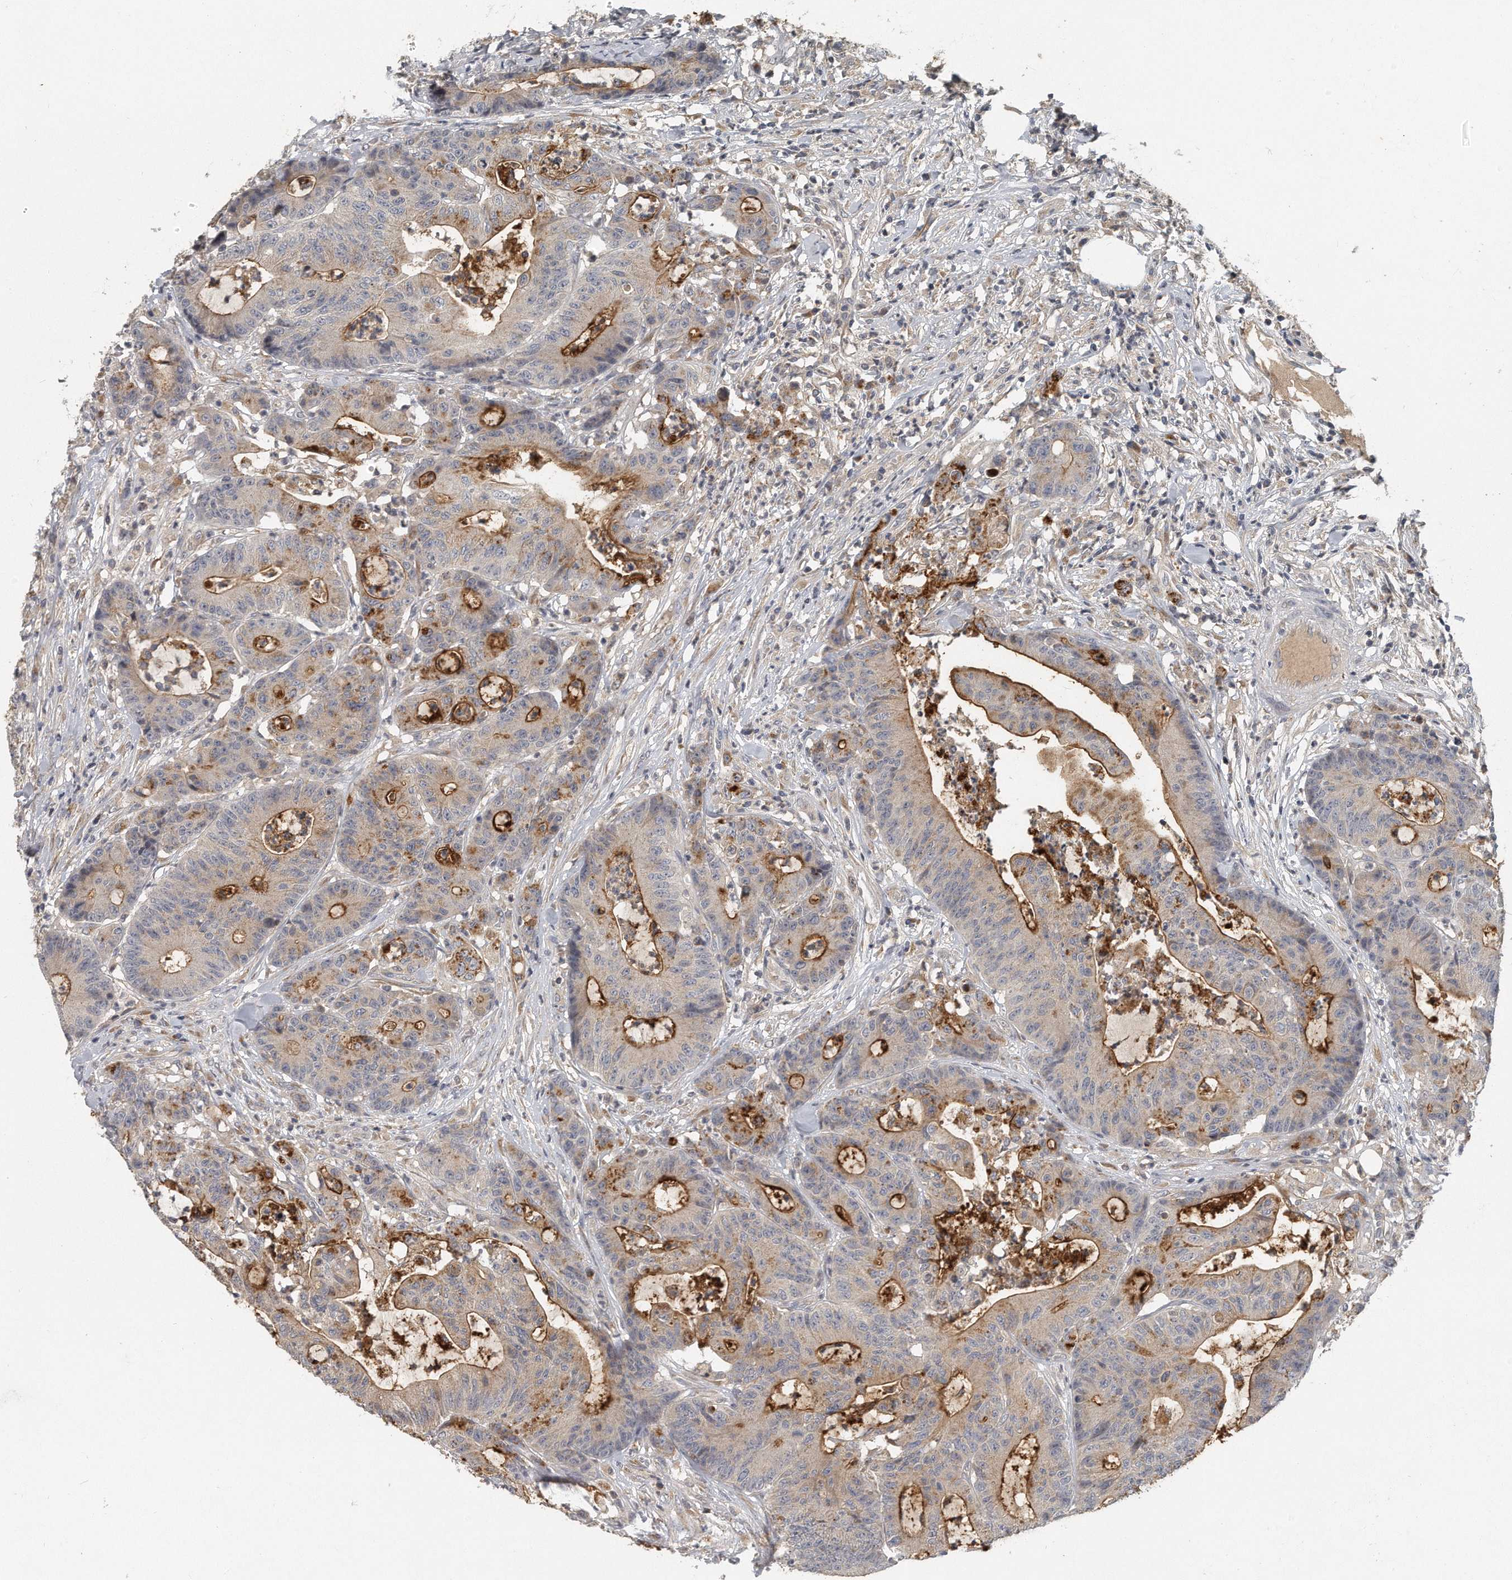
{"staining": {"intensity": "moderate", "quantity": "25%-75%", "location": "cytoplasmic/membranous"}, "tissue": "colorectal cancer", "cell_type": "Tumor cells", "image_type": "cancer", "snomed": [{"axis": "morphology", "description": "Adenocarcinoma, NOS"}, {"axis": "topography", "description": "Colon"}], "caption": "Colorectal cancer stained with immunohistochemistry reveals moderate cytoplasmic/membranous expression in about 25%-75% of tumor cells. The protein is shown in brown color, while the nuclei are stained blue.", "gene": "TRAPPC14", "patient": {"sex": "female", "age": 84}}